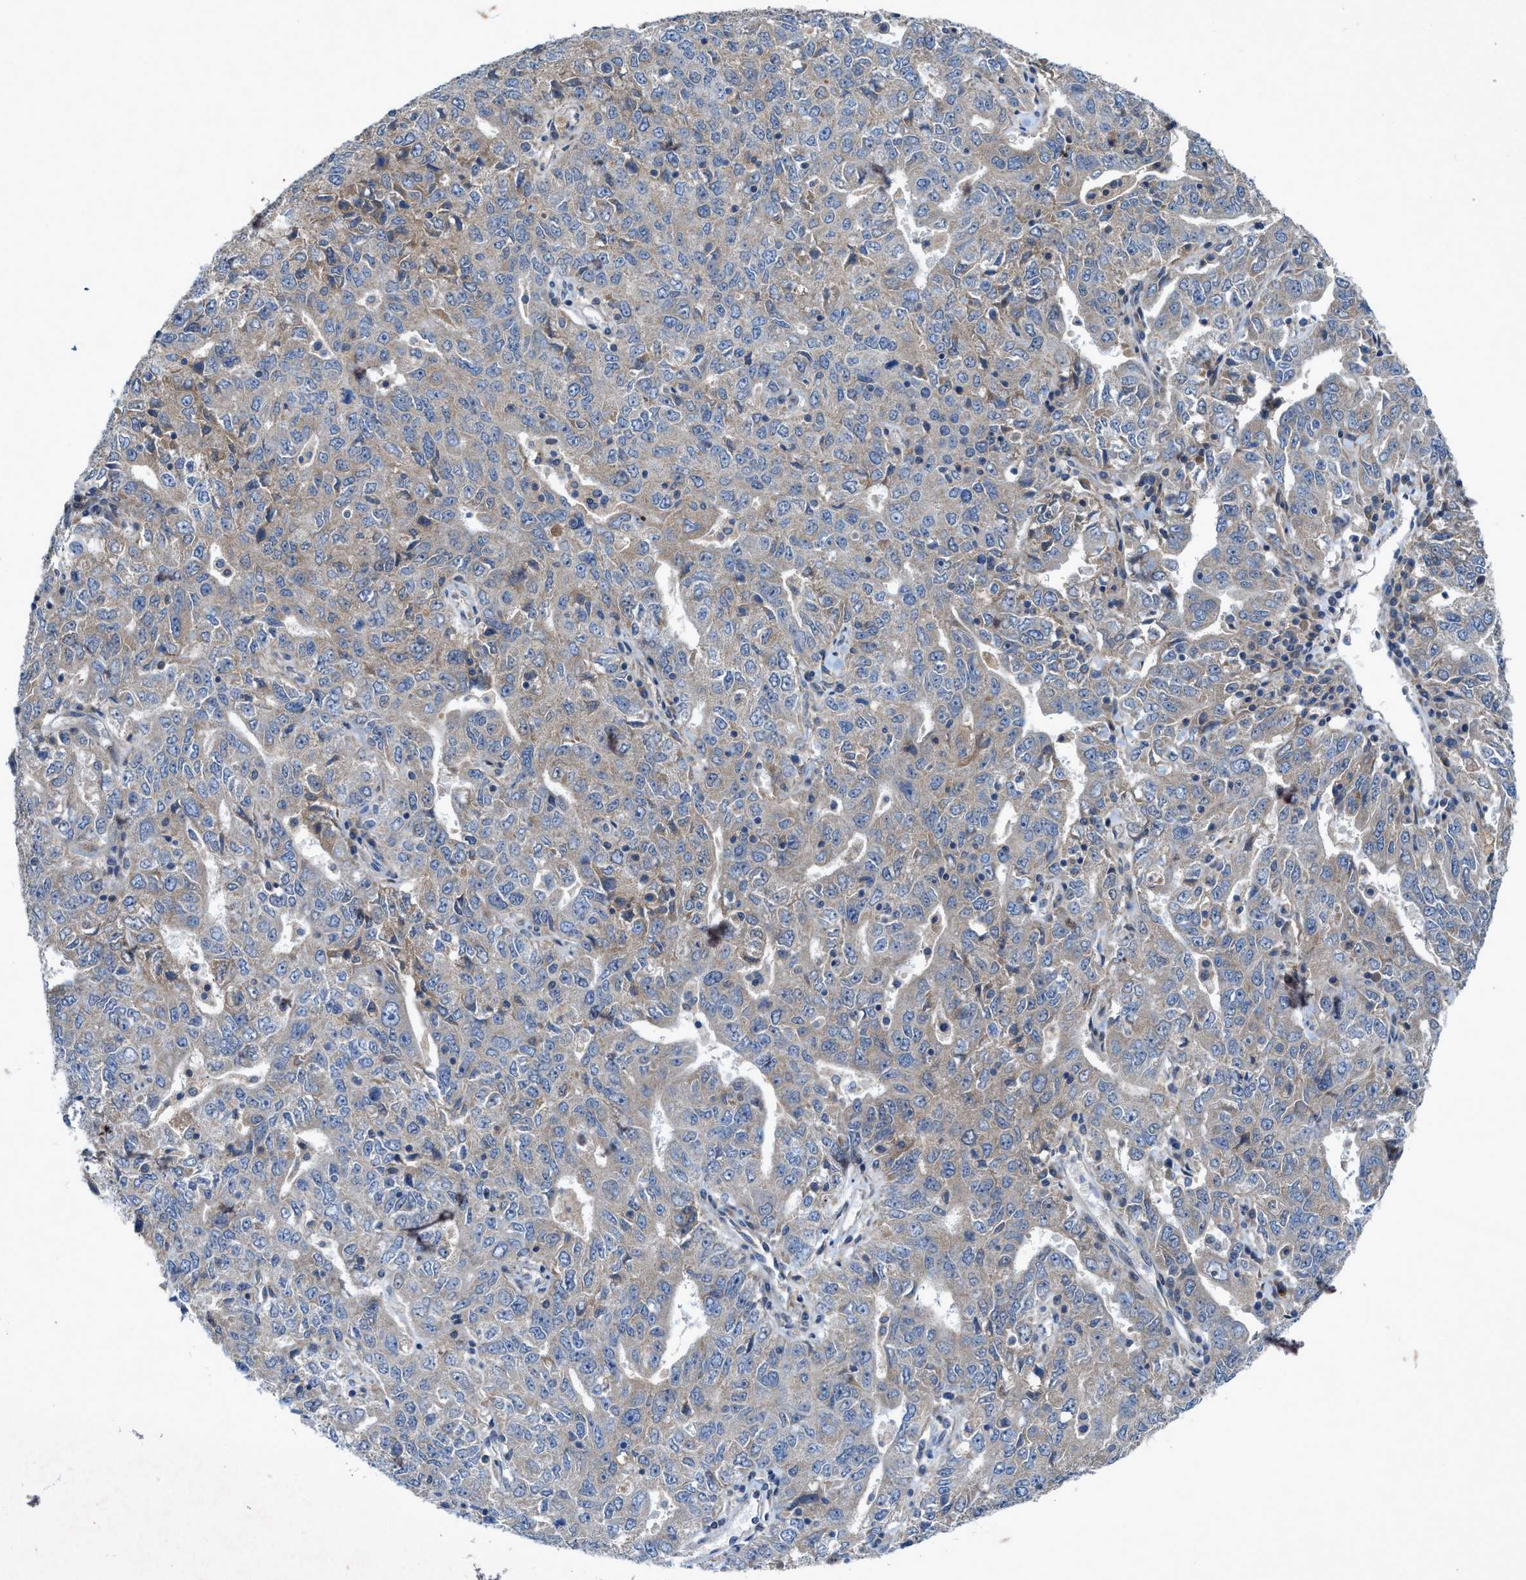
{"staining": {"intensity": "weak", "quantity": "<25%", "location": "cytoplasmic/membranous"}, "tissue": "ovarian cancer", "cell_type": "Tumor cells", "image_type": "cancer", "snomed": [{"axis": "morphology", "description": "Carcinoma, endometroid"}, {"axis": "topography", "description": "Ovary"}], "caption": "This is an immunohistochemistry photomicrograph of ovarian cancer (endometroid carcinoma). There is no staining in tumor cells.", "gene": "URGCP", "patient": {"sex": "female", "age": 62}}